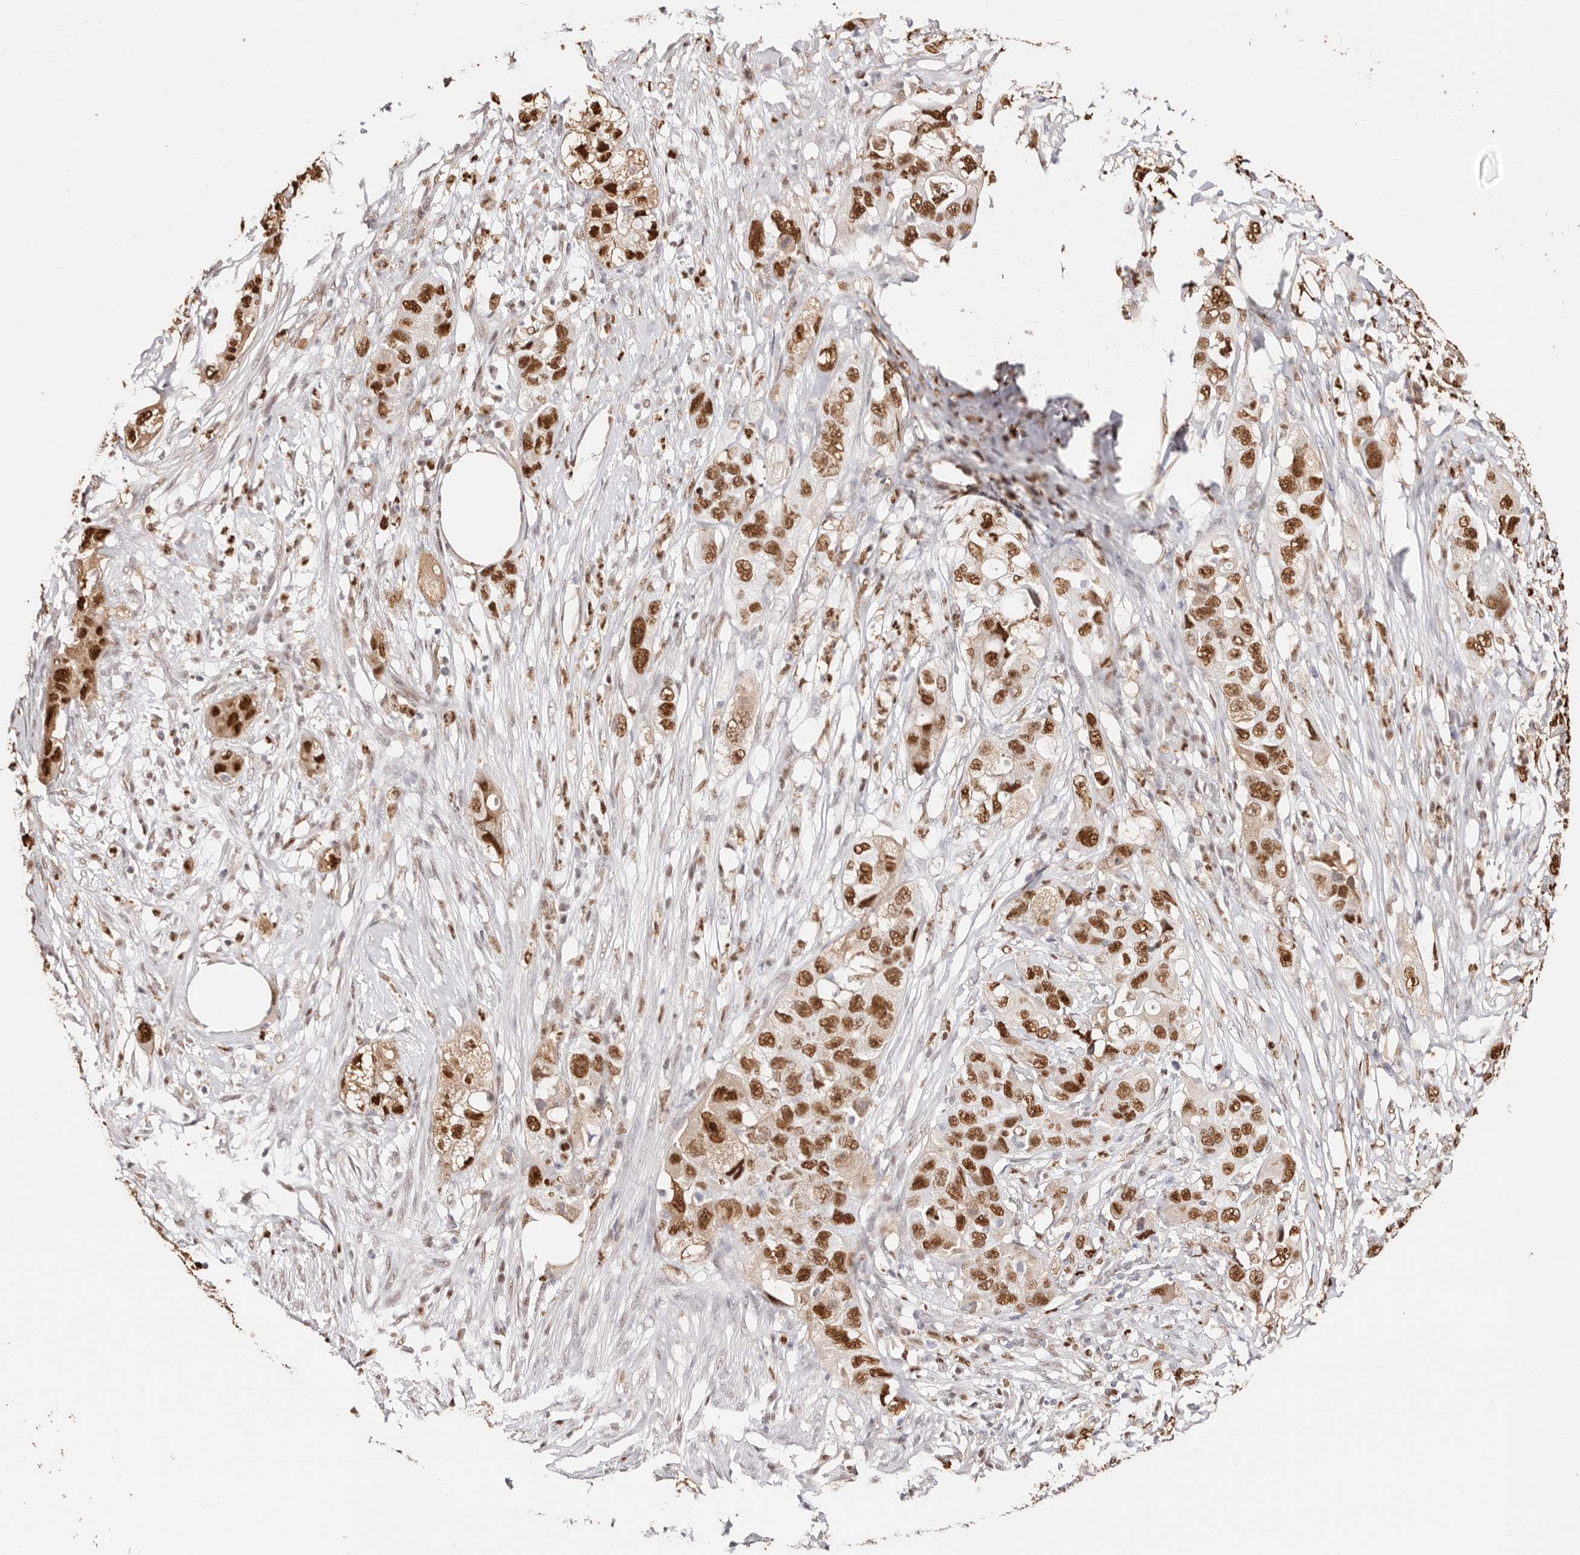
{"staining": {"intensity": "strong", "quantity": ">75%", "location": "nuclear"}, "tissue": "pancreatic cancer", "cell_type": "Tumor cells", "image_type": "cancer", "snomed": [{"axis": "morphology", "description": "Adenocarcinoma, NOS"}, {"axis": "topography", "description": "Pancreas"}], "caption": "Immunohistochemistry (IHC) micrograph of human pancreatic cancer stained for a protein (brown), which exhibits high levels of strong nuclear expression in about >75% of tumor cells.", "gene": "TKT", "patient": {"sex": "female", "age": 78}}